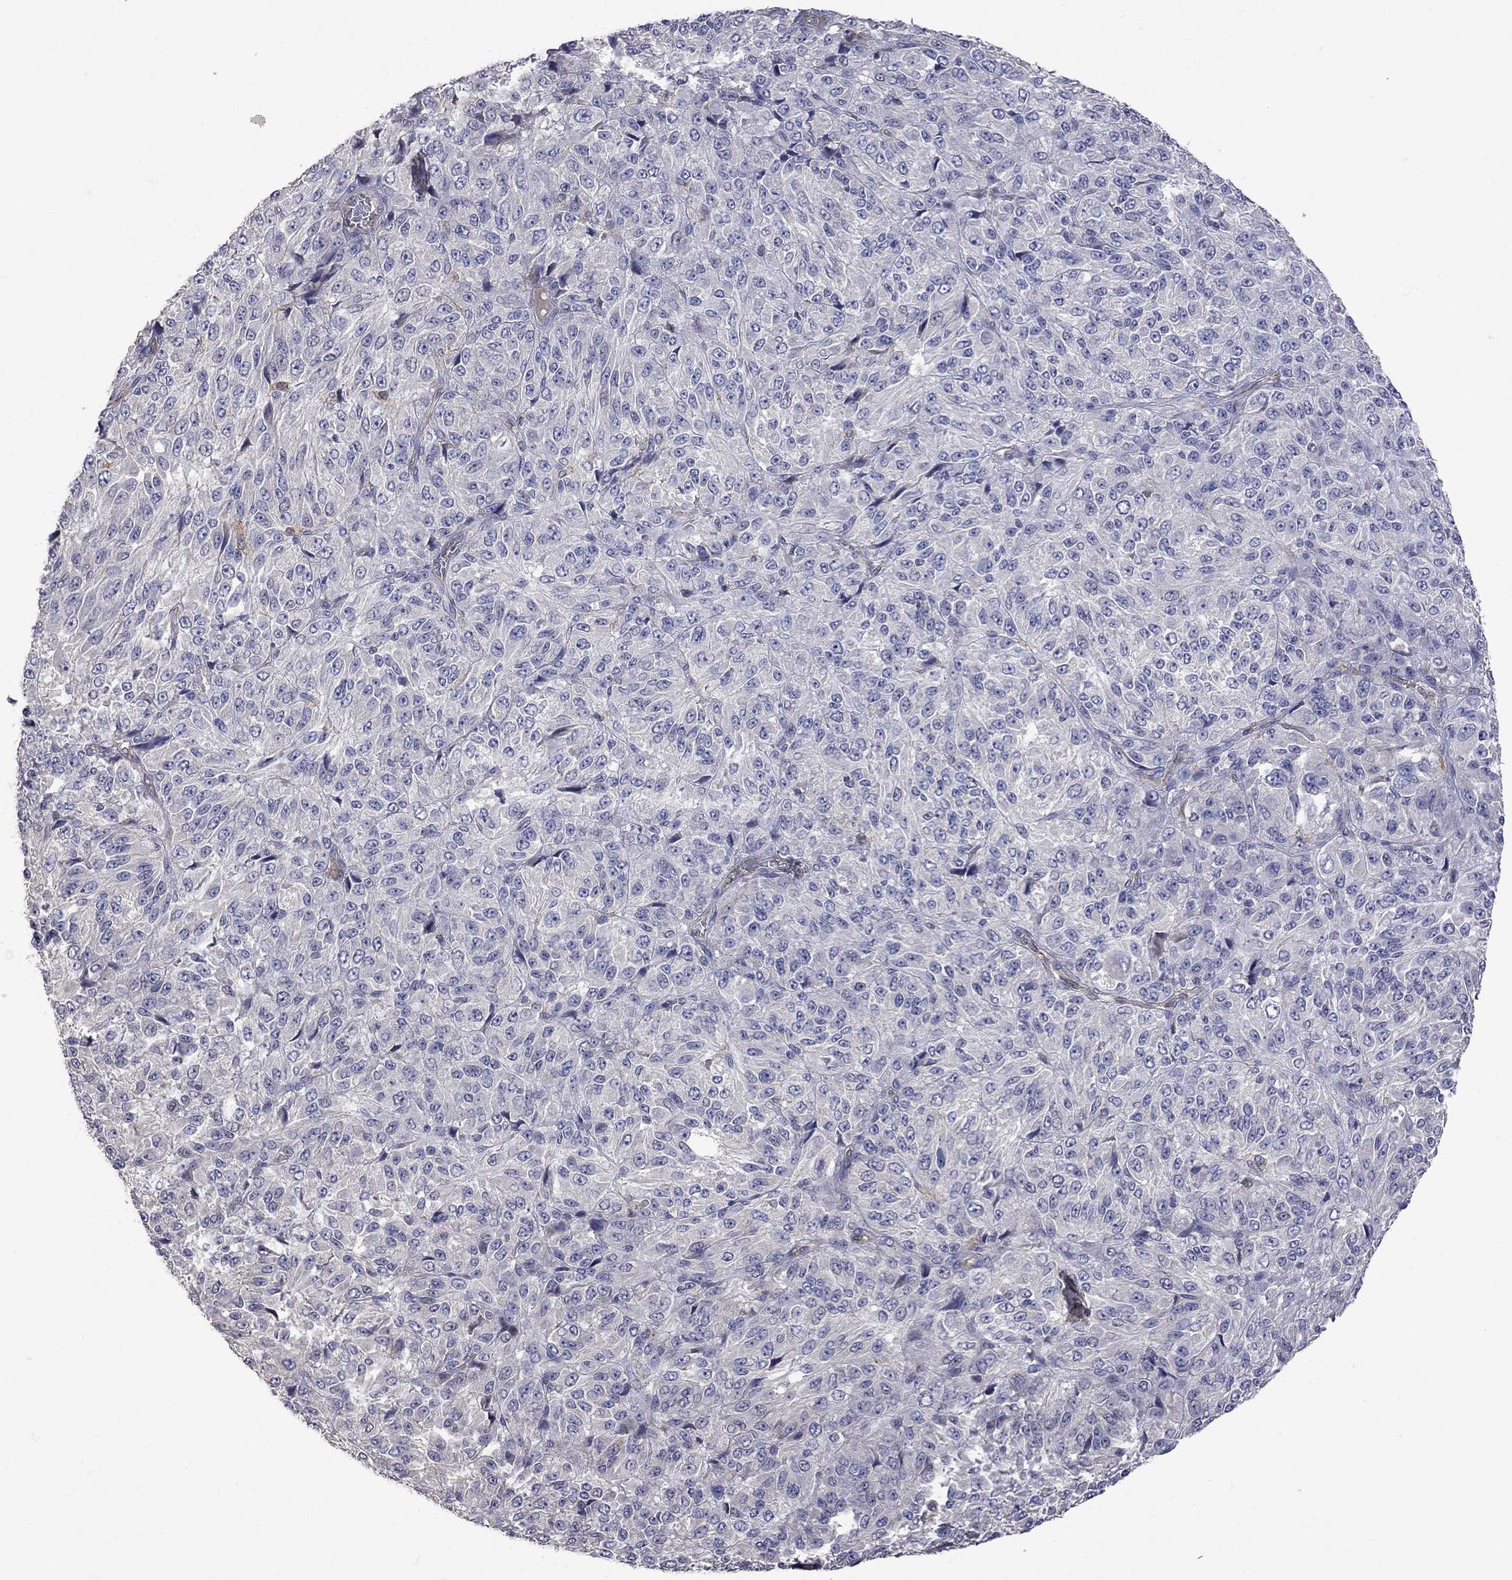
{"staining": {"intensity": "negative", "quantity": "none", "location": "none"}, "tissue": "melanoma", "cell_type": "Tumor cells", "image_type": "cancer", "snomed": [{"axis": "morphology", "description": "Malignant melanoma, Metastatic site"}, {"axis": "topography", "description": "Brain"}], "caption": "Immunohistochemistry (IHC) photomicrograph of malignant melanoma (metastatic site) stained for a protein (brown), which shows no expression in tumor cells. (Brightfield microscopy of DAB (3,3'-diaminobenzidine) immunohistochemistry at high magnification).", "gene": "ABI3", "patient": {"sex": "female", "age": 56}}